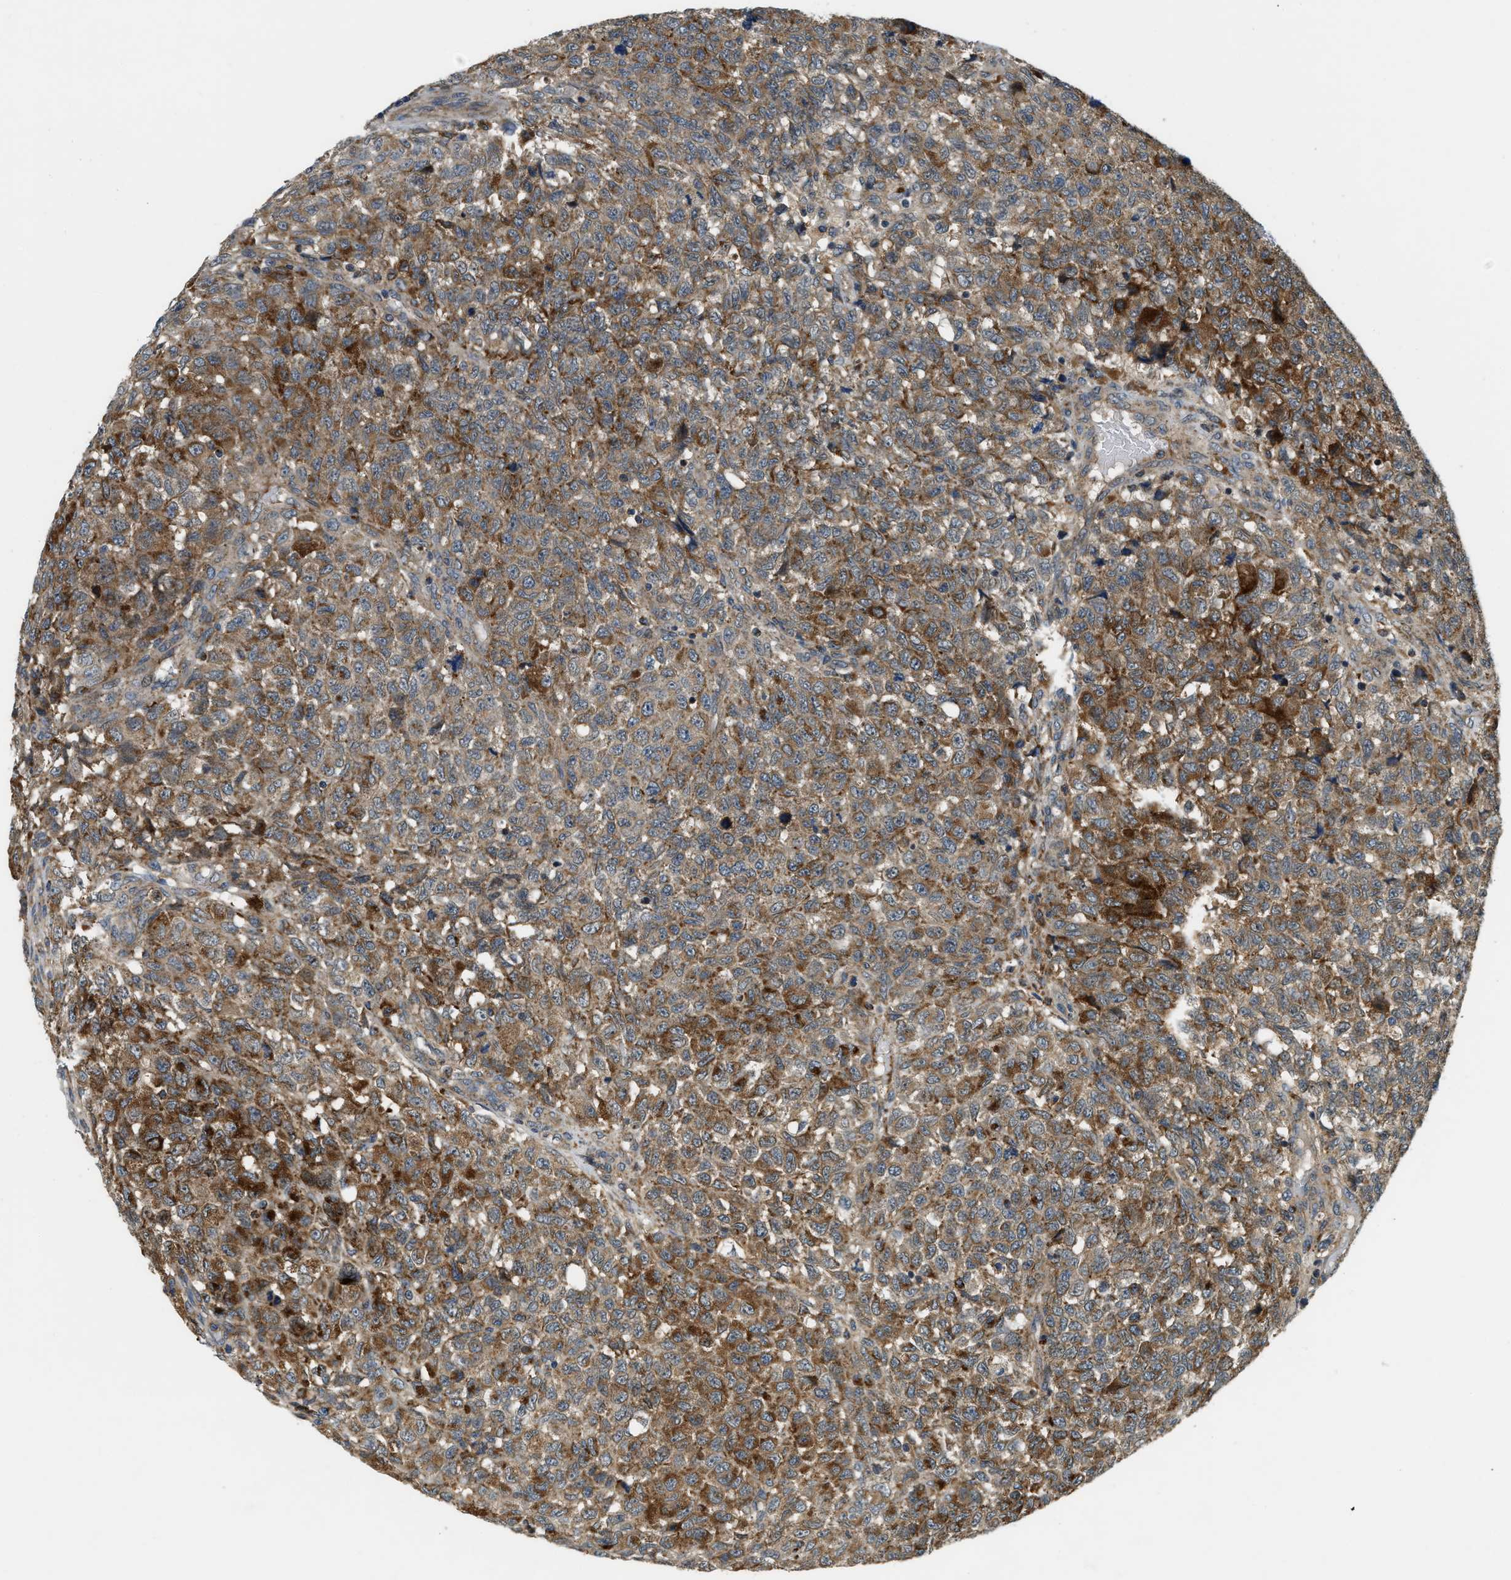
{"staining": {"intensity": "moderate", "quantity": ">75%", "location": "cytoplasmic/membranous"}, "tissue": "testis cancer", "cell_type": "Tumor cells", "image_type": "cancer", "snomed": [{"axis": "morphology", "description": "Seminoma, NOS"}, {"axis": "topography", "description": "Testis"}], "caption": "IHC histopathology image of neoplastic tissue: testis cancer (seminoma) stained using immunohistochemistry exhibits medium levels of moderate protein expression localized specifically in the cytoplasmic/membranous of tumor cells, appearing as a cytoplasmic/membranous brown color.", "gene": "STARD3NL", "patient": {"sex": "male", "age": 59}}